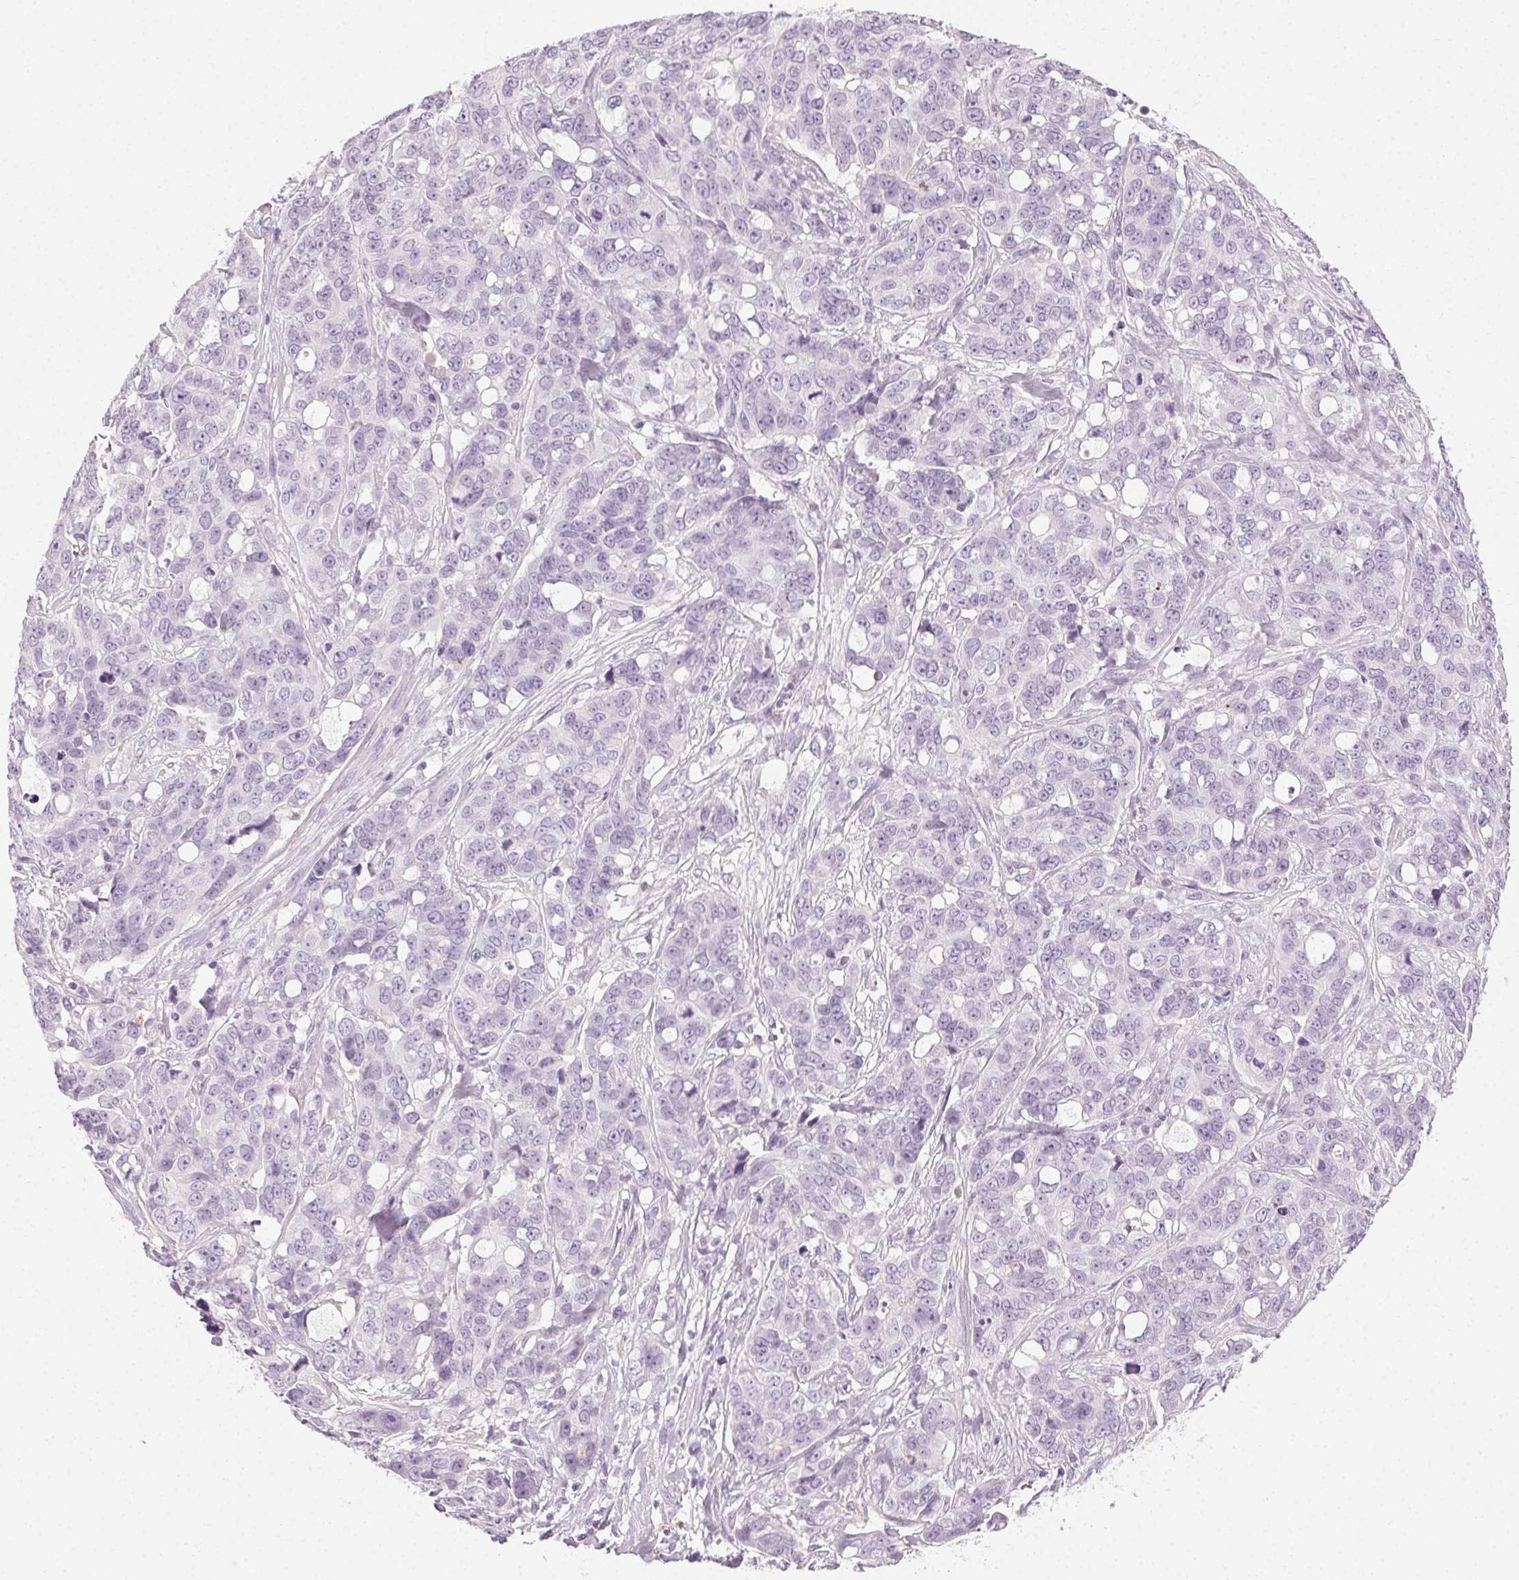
{"staining": {"intensity": "negative", "quantity": "none", "location": "none"}, "tissue": "ovarian cancer", "cell_type": "Tumor cells", "image_type": "cancer", "snomed": [{"axis": "morphology", "description": "Carcinoma, endometroid"}, {"axis": "topography", "description": "Ovary"}], "caption": "Protein analysis of endometroid carcinoma (ovarian) reveals no significant positivity in tumor cells.", "gene": "MPO", "patient": {"sex": "female", "age": 78}}